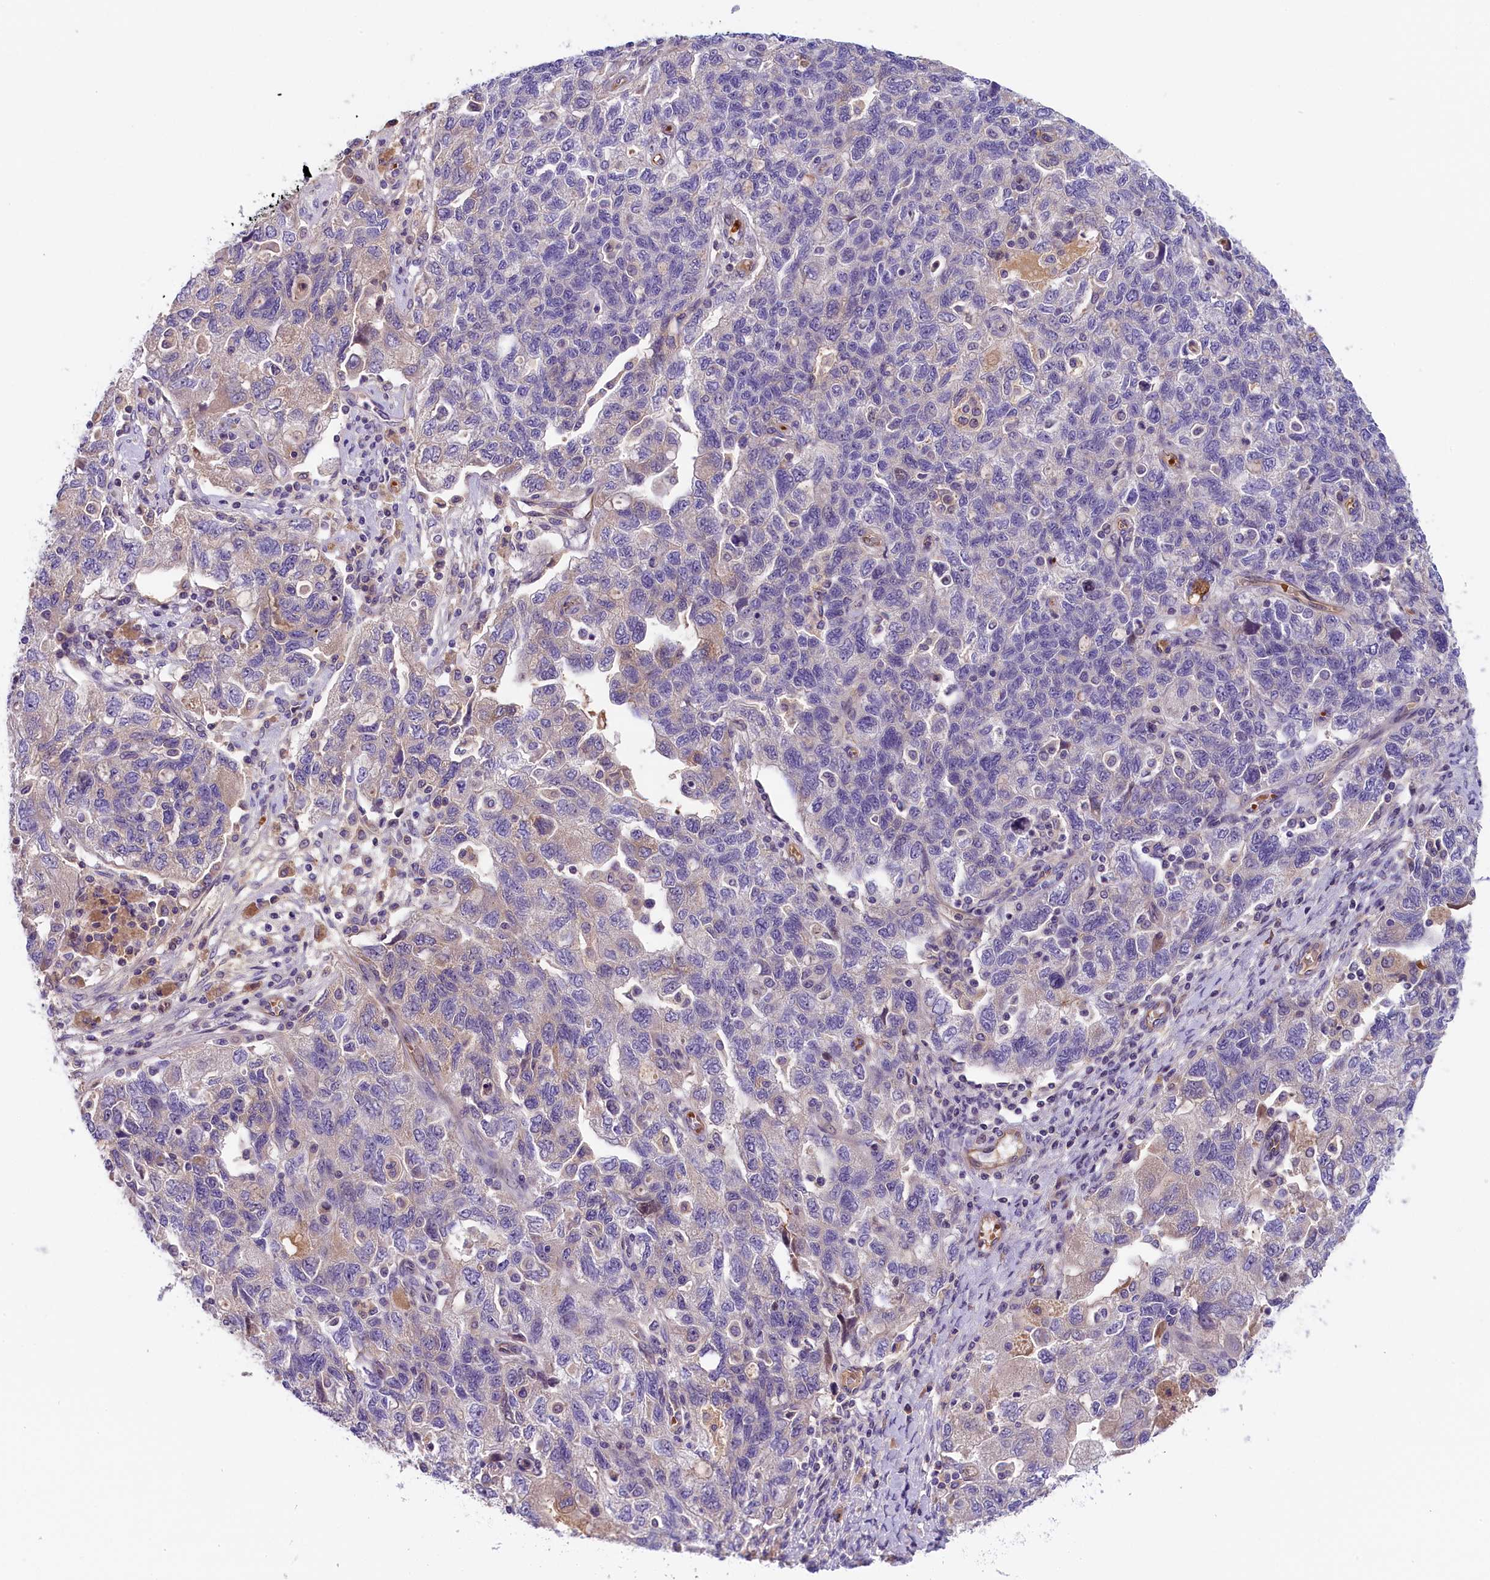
{"staining": {"intensity": "negative", "quantity": "none", "location": "none"}, "tissue": "ovarian cancer", "cell_type": "Tumor cells", "image_type": "cancer", "snomed": [{"axis": "morphology", "description": "Carcinoma, NOS"}, {"axis": "morphology", "description": "Cystadenocarcinoma, serous, NOS"}, {"axis": "topography", "description": "Ovary"}], "caption": "Ovarian cancer was stained to show a protein in brown. There is no significant positivity in tumor cells. Nuclei are stained in blue.", "gene": "CCDC32", "patient": {"sex": "female", "age": 69}}